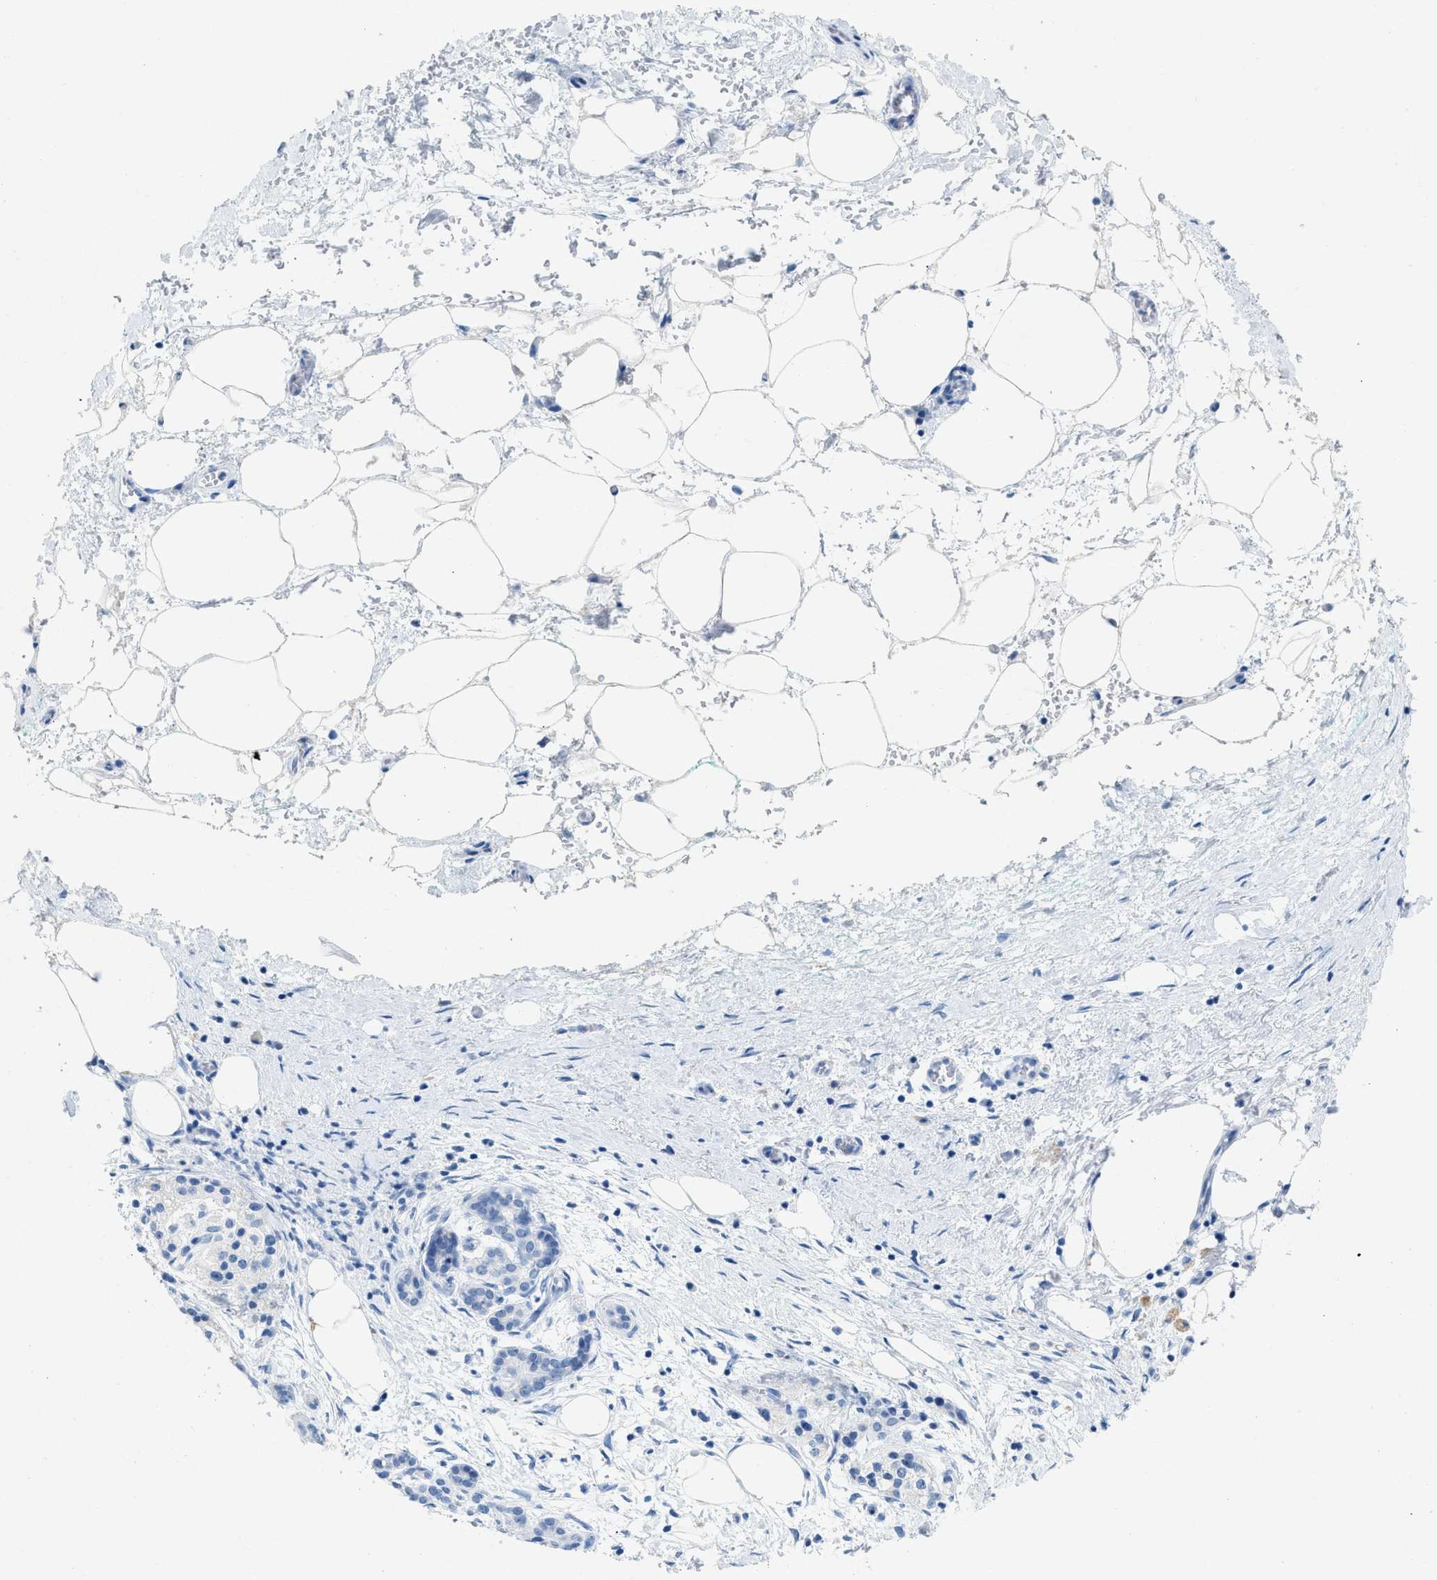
{"staining": {"intensity": "negative", "quantity": "none", "location": "none"}, "tissue": "pancreatic cancer", "cell_type": "Tumor cells", "image_type": "cancer", "snomed": [{"axis": "morphology", "description": "Adenocarcinoma, NOS"}, {"axis": "topography", "description": "Pancreas"}], "caption": "The photomicrograph shows no significant staining in tumor cells of pancreatic adenocarcinoma.", "gene": "HHATL", "patient": {"sex": "female", "age": 70}}